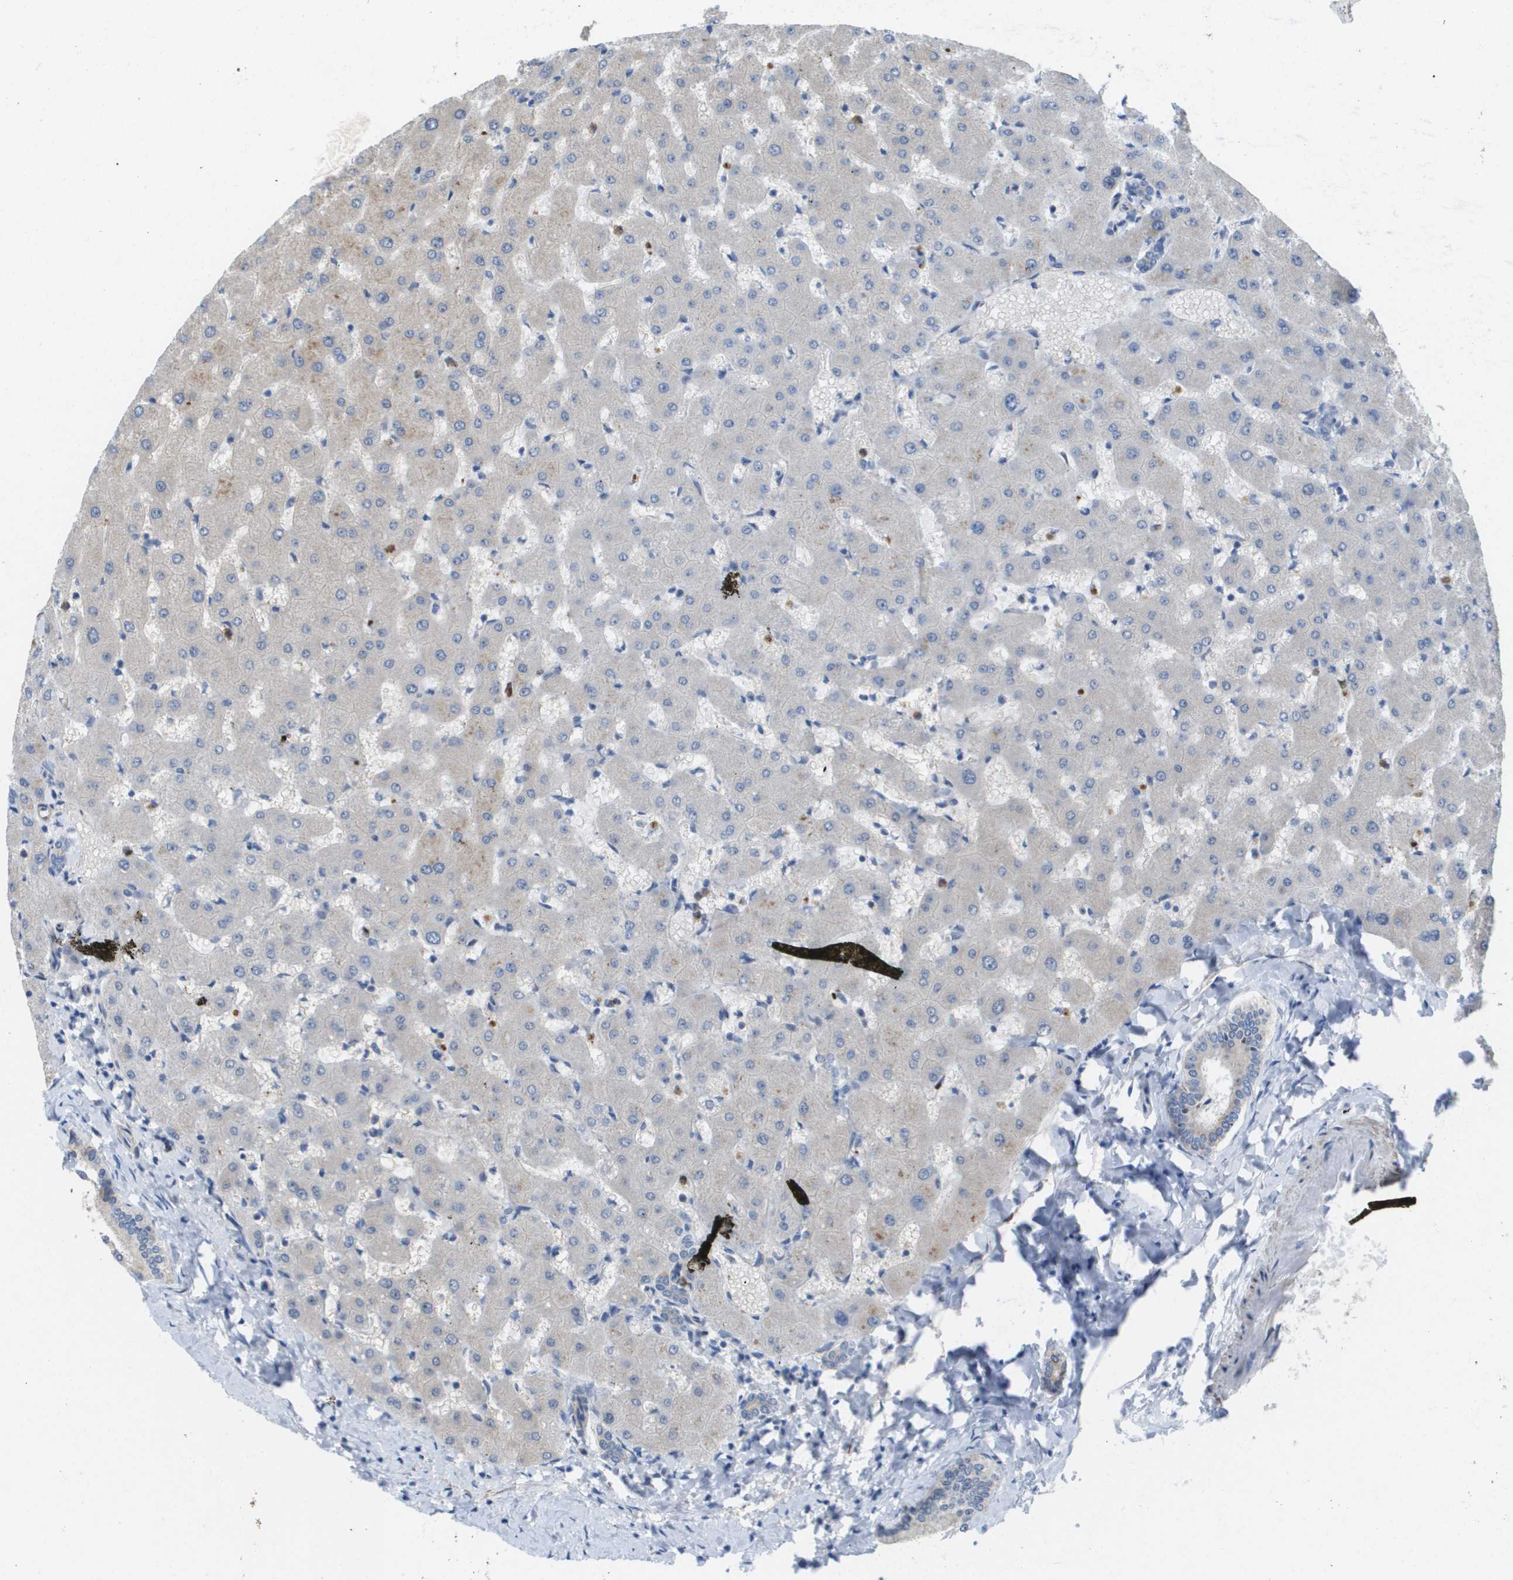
{"staining": {"intensity": "negative", "quantity": "none", "location": "none"}, "tissue": "liver", "cell_type": "Cholangiocytes", "image_type": "normal", "snomed": [{"axis": "morphology", "description": "Normal tissue, NOS"}, {"axis": "topography", "description": "Liver"}], "caption": "Cholangiocytes show no significant protein expression in normal liver.", "gene": "RNF112", "patient": {"sex": "female", "age": 63}}